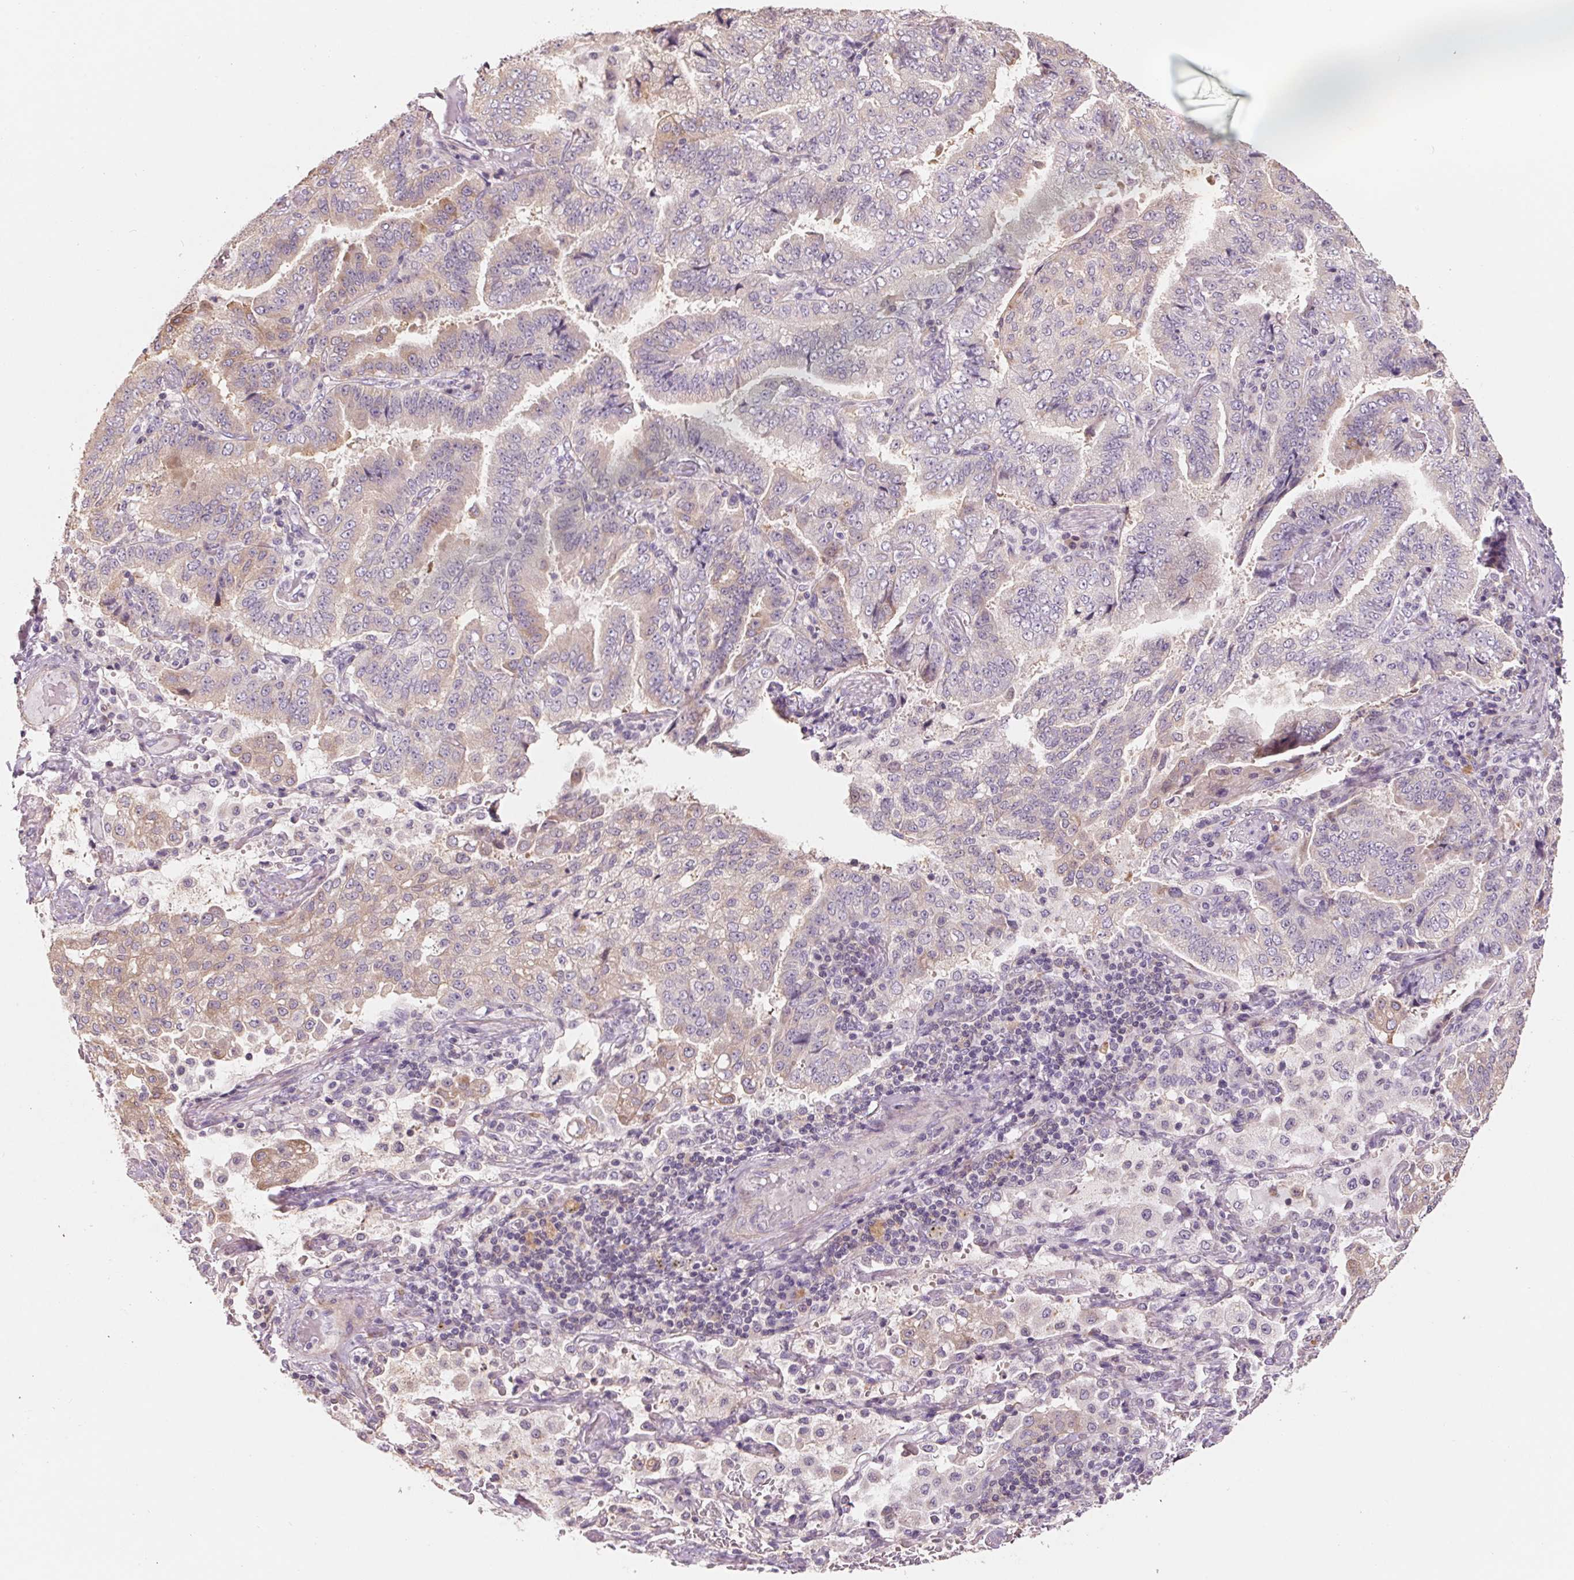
{"staining": {"intensity": "weak", "quantity": "<25%", "location": "cytoplasmic/membranous"}, "tissue": "lung cancer", "cell_type": "Tumor cells", "image_type": "cancer", "snomed": [{"axis": "morphology", "description": "Aneuploidy"}, {"axis": "morphology", "description": "Adenocarcinoma, NOS"}, {"axis": "morphology", "description": "Adenocarcinoma, metastatic, NOS"}, {"axis": "topography", "description": "Lymph node"}, {"axis": "topography", "description": "Lung"}], "caption": "The image reveals no significant expression in tumor cells of metastatic adenocarcinoma (lung).", "gene": "VTCN1", "patient": {"sex": "female", "age": 48}}